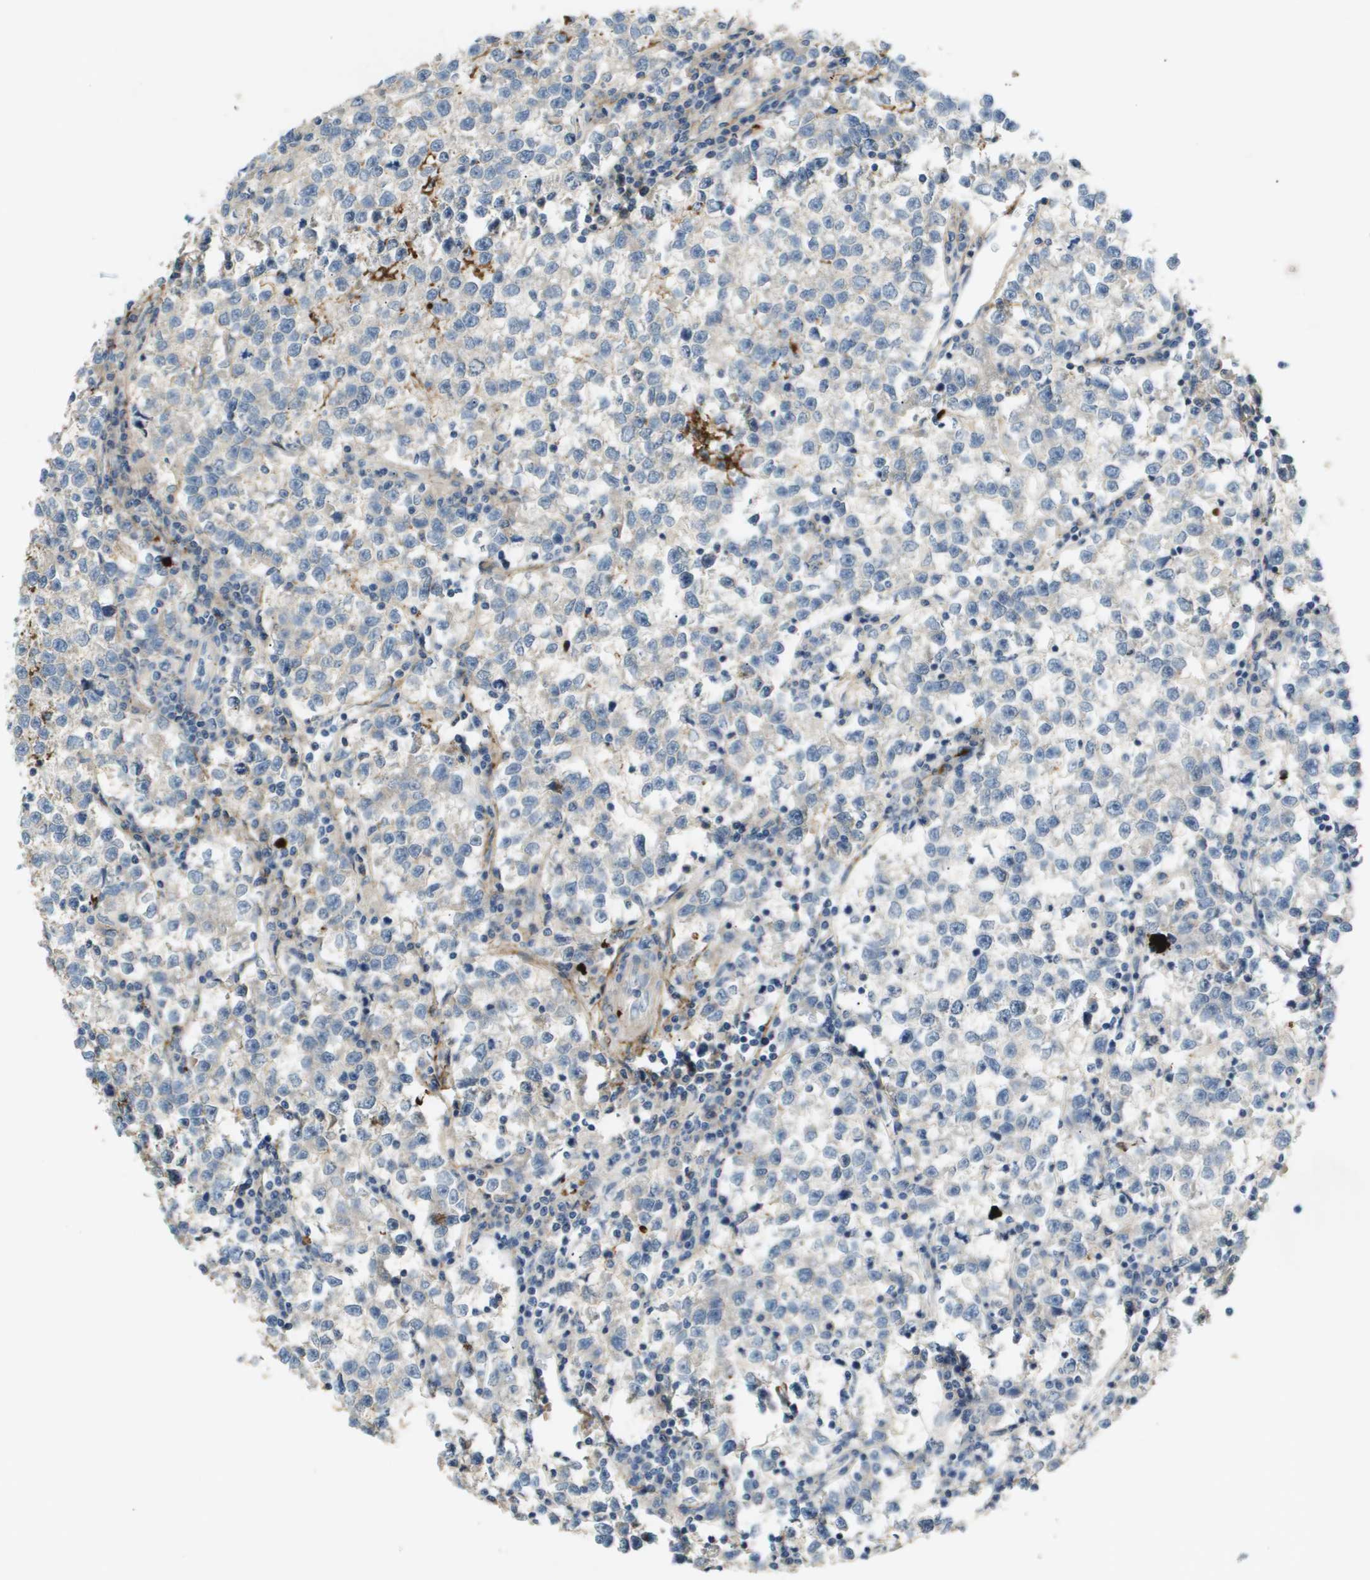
{"staining": {"intensity": "negative", "quantity": "none", "location": "none"}, "tissue": "testis cancer", "cell_type": "Tumor cells", "image_type": "cancer", "snomed": [{"axis": "morphology", "description": "Normal tissue, NOS"}, {"axis": "morphology", "description": "Seminoma, NOS"}, {"axis": "topography", "description": "Testis"}], "caption": "Immunohistochemistry (IHC) histopathology image of human testis cancer stained for a protein (brown), which shows no expression in tumor cells.", "gene": "VTN", "patient": {"sex": "male", "age": 43}}